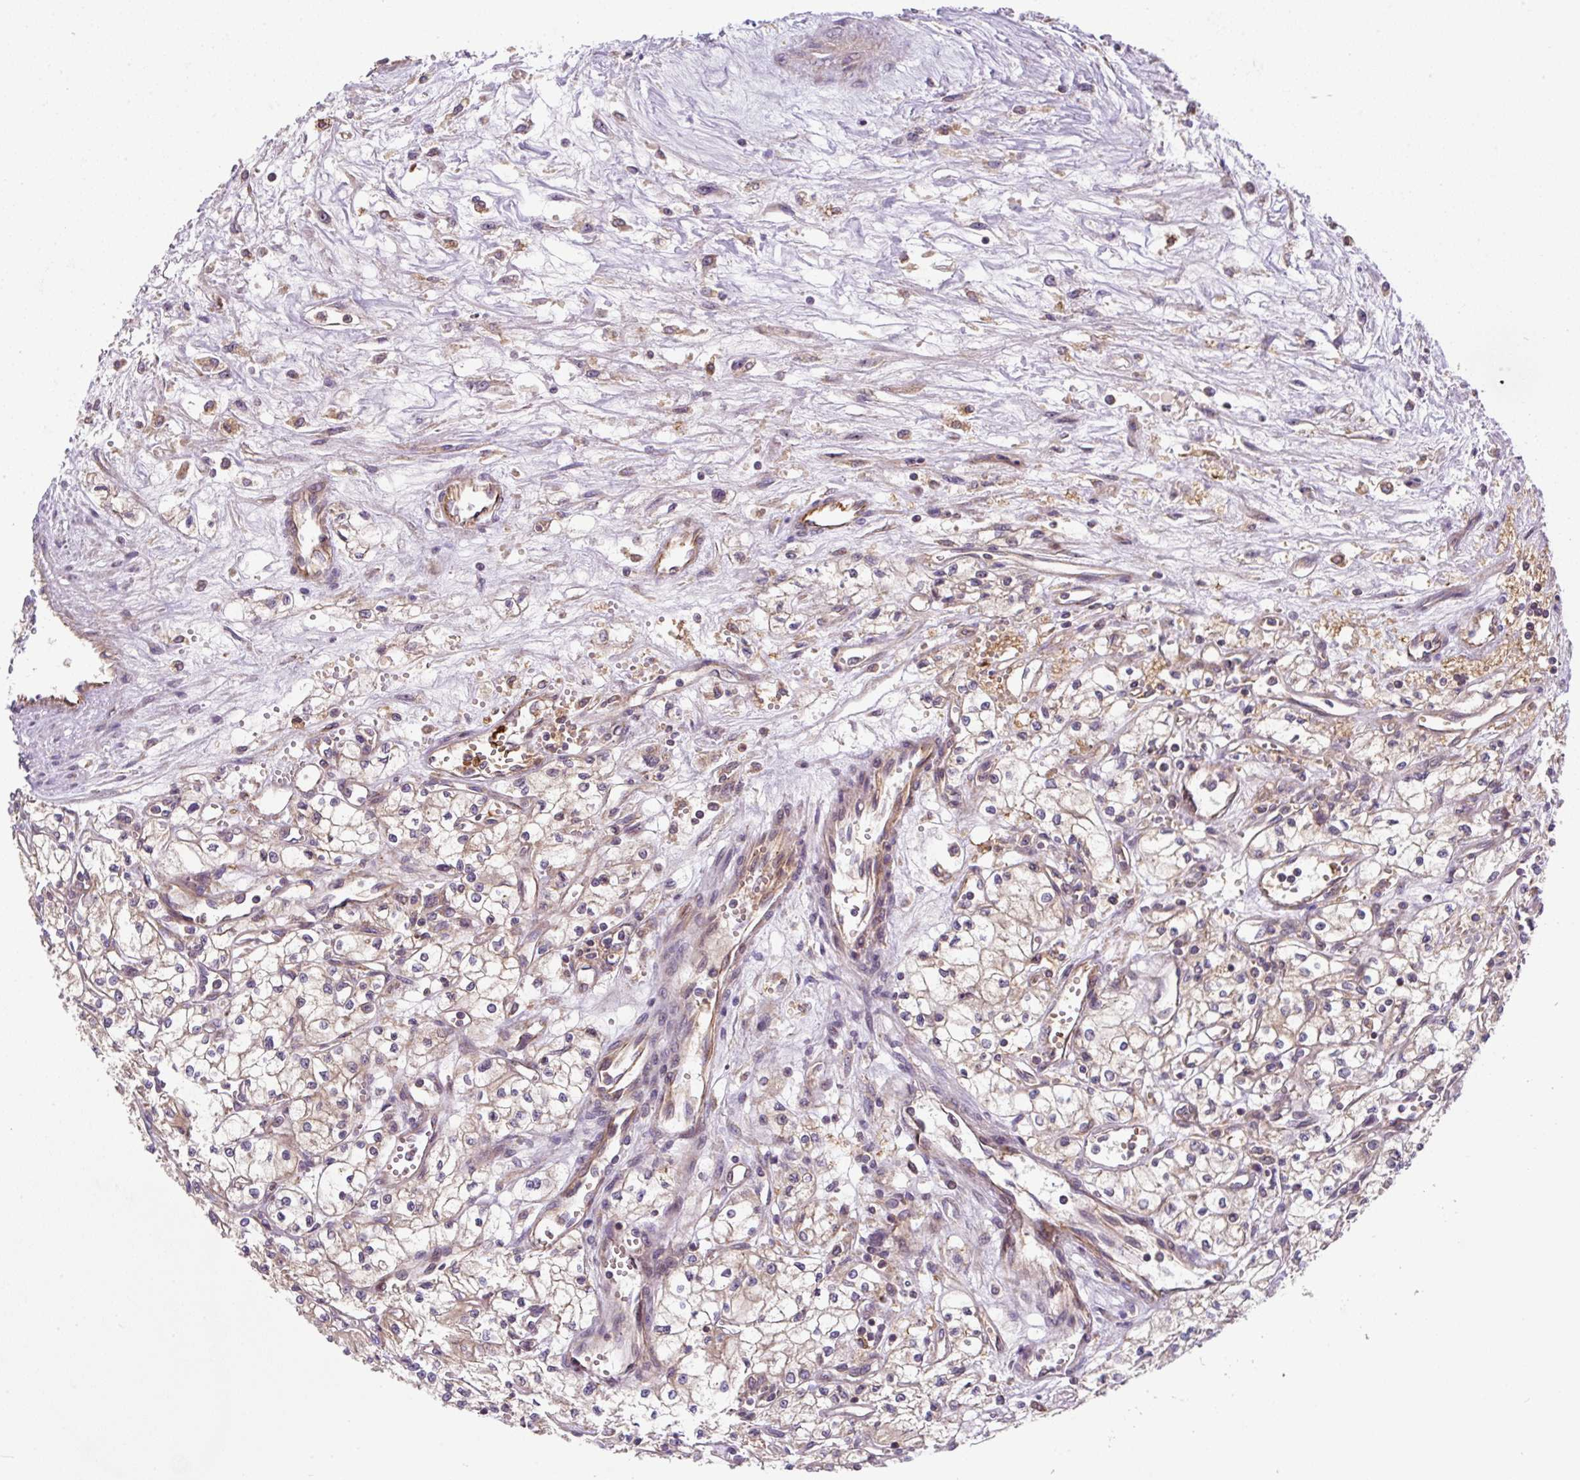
{"staining": {"intensity": "weak", "quantity": "25%-75%", "location": "cytoplasmic/membranous"}, "tissue": "renal cancer", "cell_type": "Tumor cells", "image_type": "cancer", "snomed": [{"axis": "morphology", "description": "Adenocarcinoma, NOS"}, {"axis": "topography", "description": "Kidney"}], "caption": "IHC staining of renal adenocarcinoma, which reveals low levels of weak cytoplasmic/membranous positivity in approximately 25%-75% of tumor cells indicating weak cytoplasmic/membranous protein positivity. The staining was performed using DAB (brown) for protein detection and nuclei were counterstained in hematoxylin (blue).", "gene": "APOBEC3D", "patient": {"sex": "male", "age": 59}}